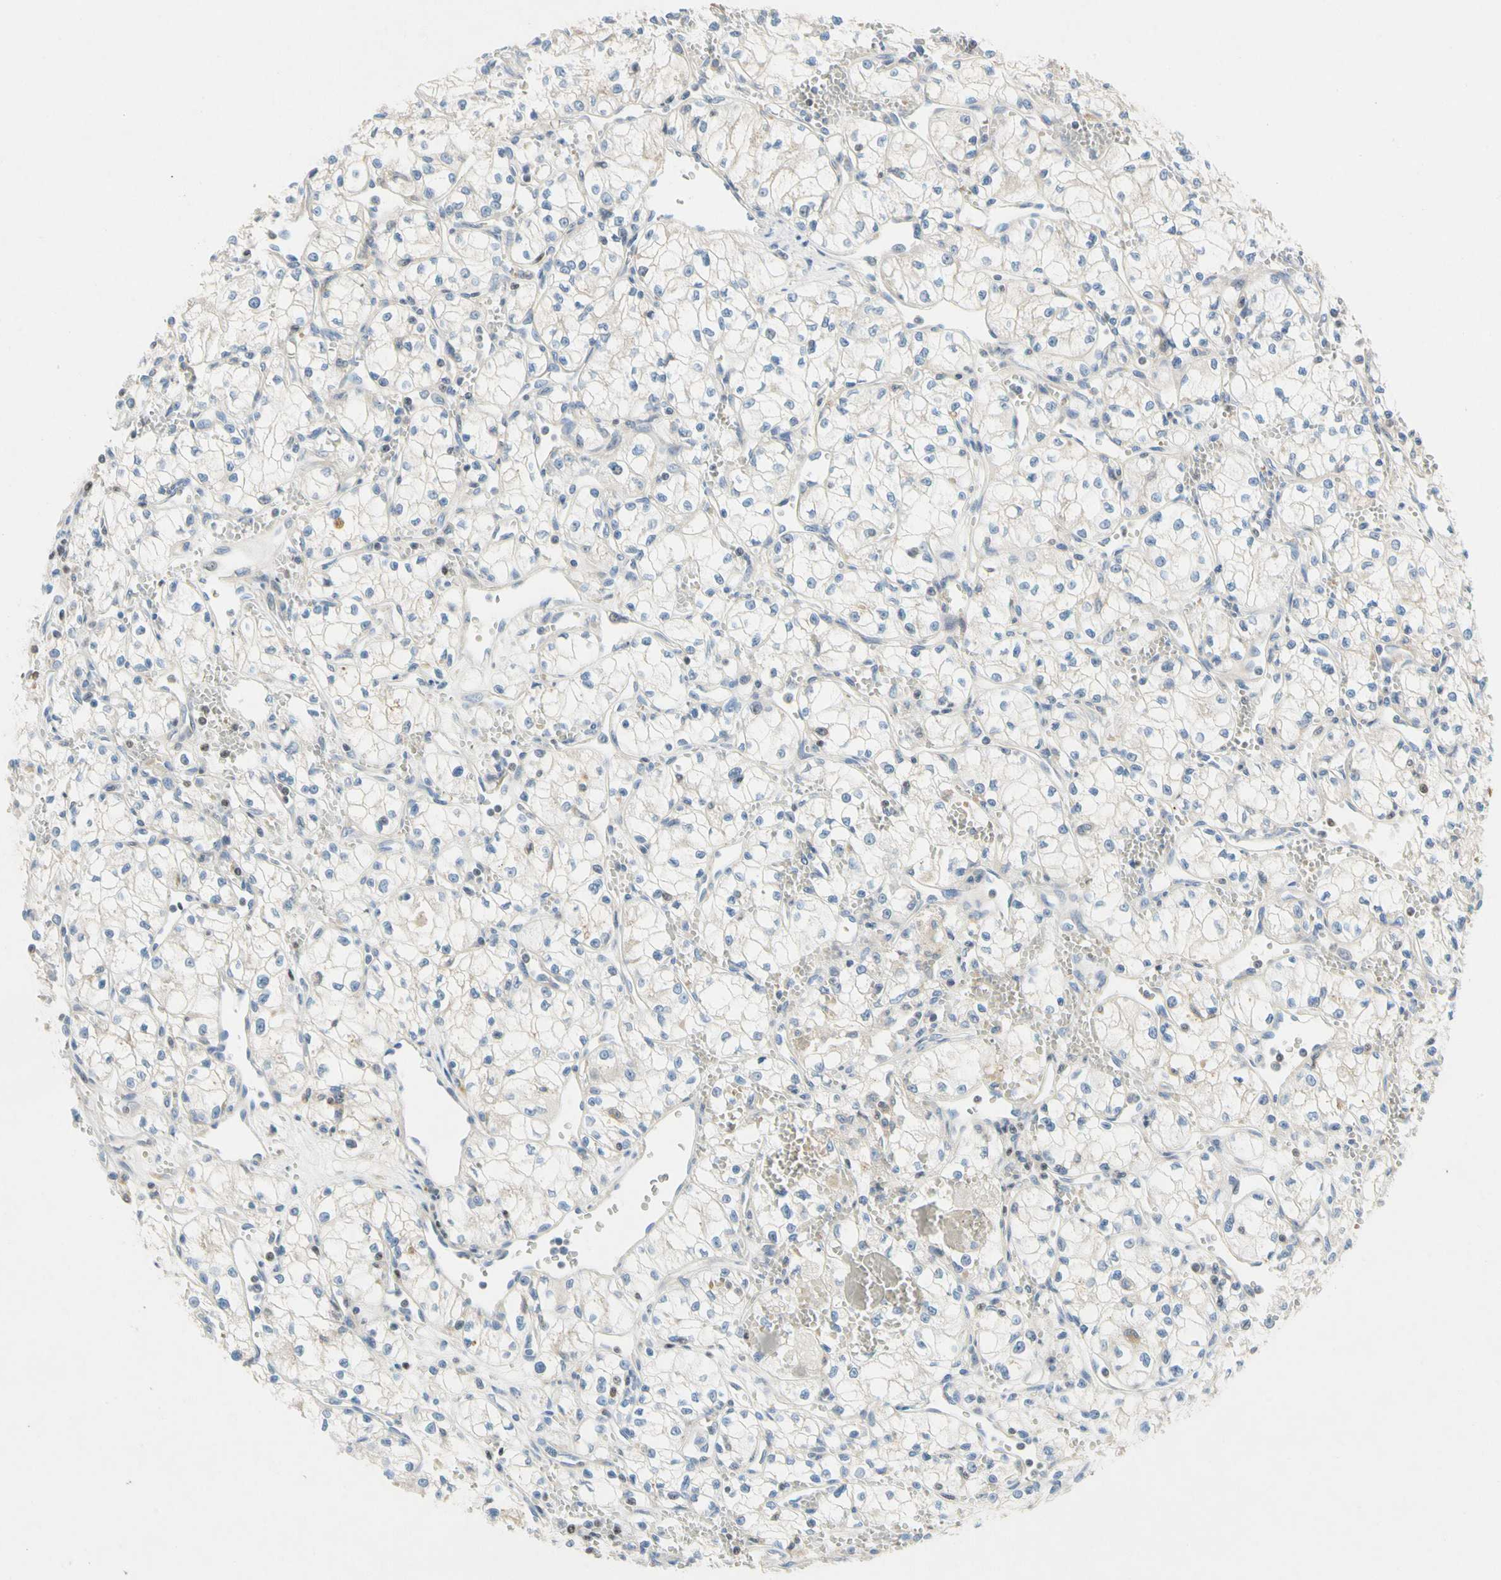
{"staining": {"intensity": "negative", "quantity": "none", "location": "none"}, "tissue": "renal cancer", "cell_type": "Tumor cells", "image_type": "cancer", "snomed": [{"axis": "morphology", "description": "Normal tissue, NOS"}, {"axis": "morphology", "description": "Adenocarcinoma, NOS"}, {"axis": "topography", "description": "Kidney"}], "caption": "A histopathology image of human renal cancer (adenocarcinoma) is negative for staining in tumor cells.", "gene": "SP140", "patient": {"sex": "male", "age": 59}}